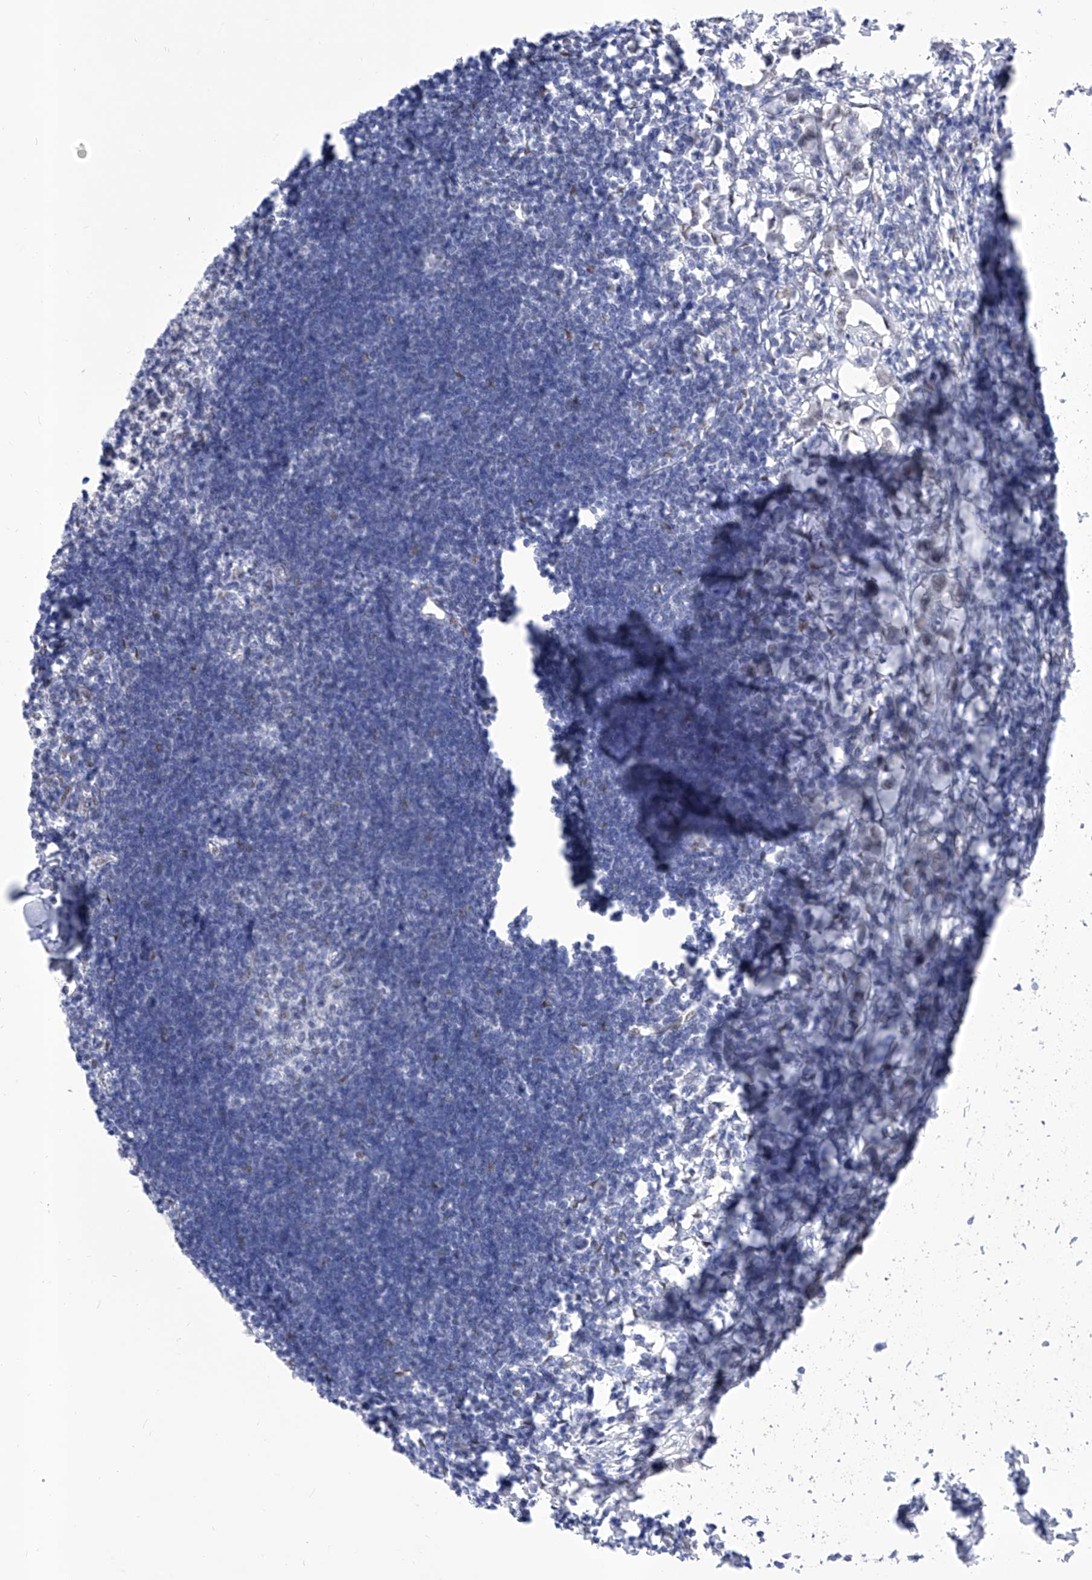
{"staining": {"intensity": "negative", "quantity": "none", "location": "none"}, "tissue": "lymph node", "cell_type": "Germinal center cells", "image_type": "normal", "snomed": [{"axis": "morphology", "description": "Normal tissue, NOS"}, {"axis": "morphology", "description": "Malignant melanoma, Metastatic site"}, {"axis": "topography", "description": "Lymph node"}], "caption": "Immunohistochemistry (IHC) photomicrograph of normal lymph node: lymph node stained with DAB (3,3'-diaminobenzidine) reveals no significant protein expression in germinal center cells.", "gene": "ATN1", "patient": {"sex": "male", "age": 41}}